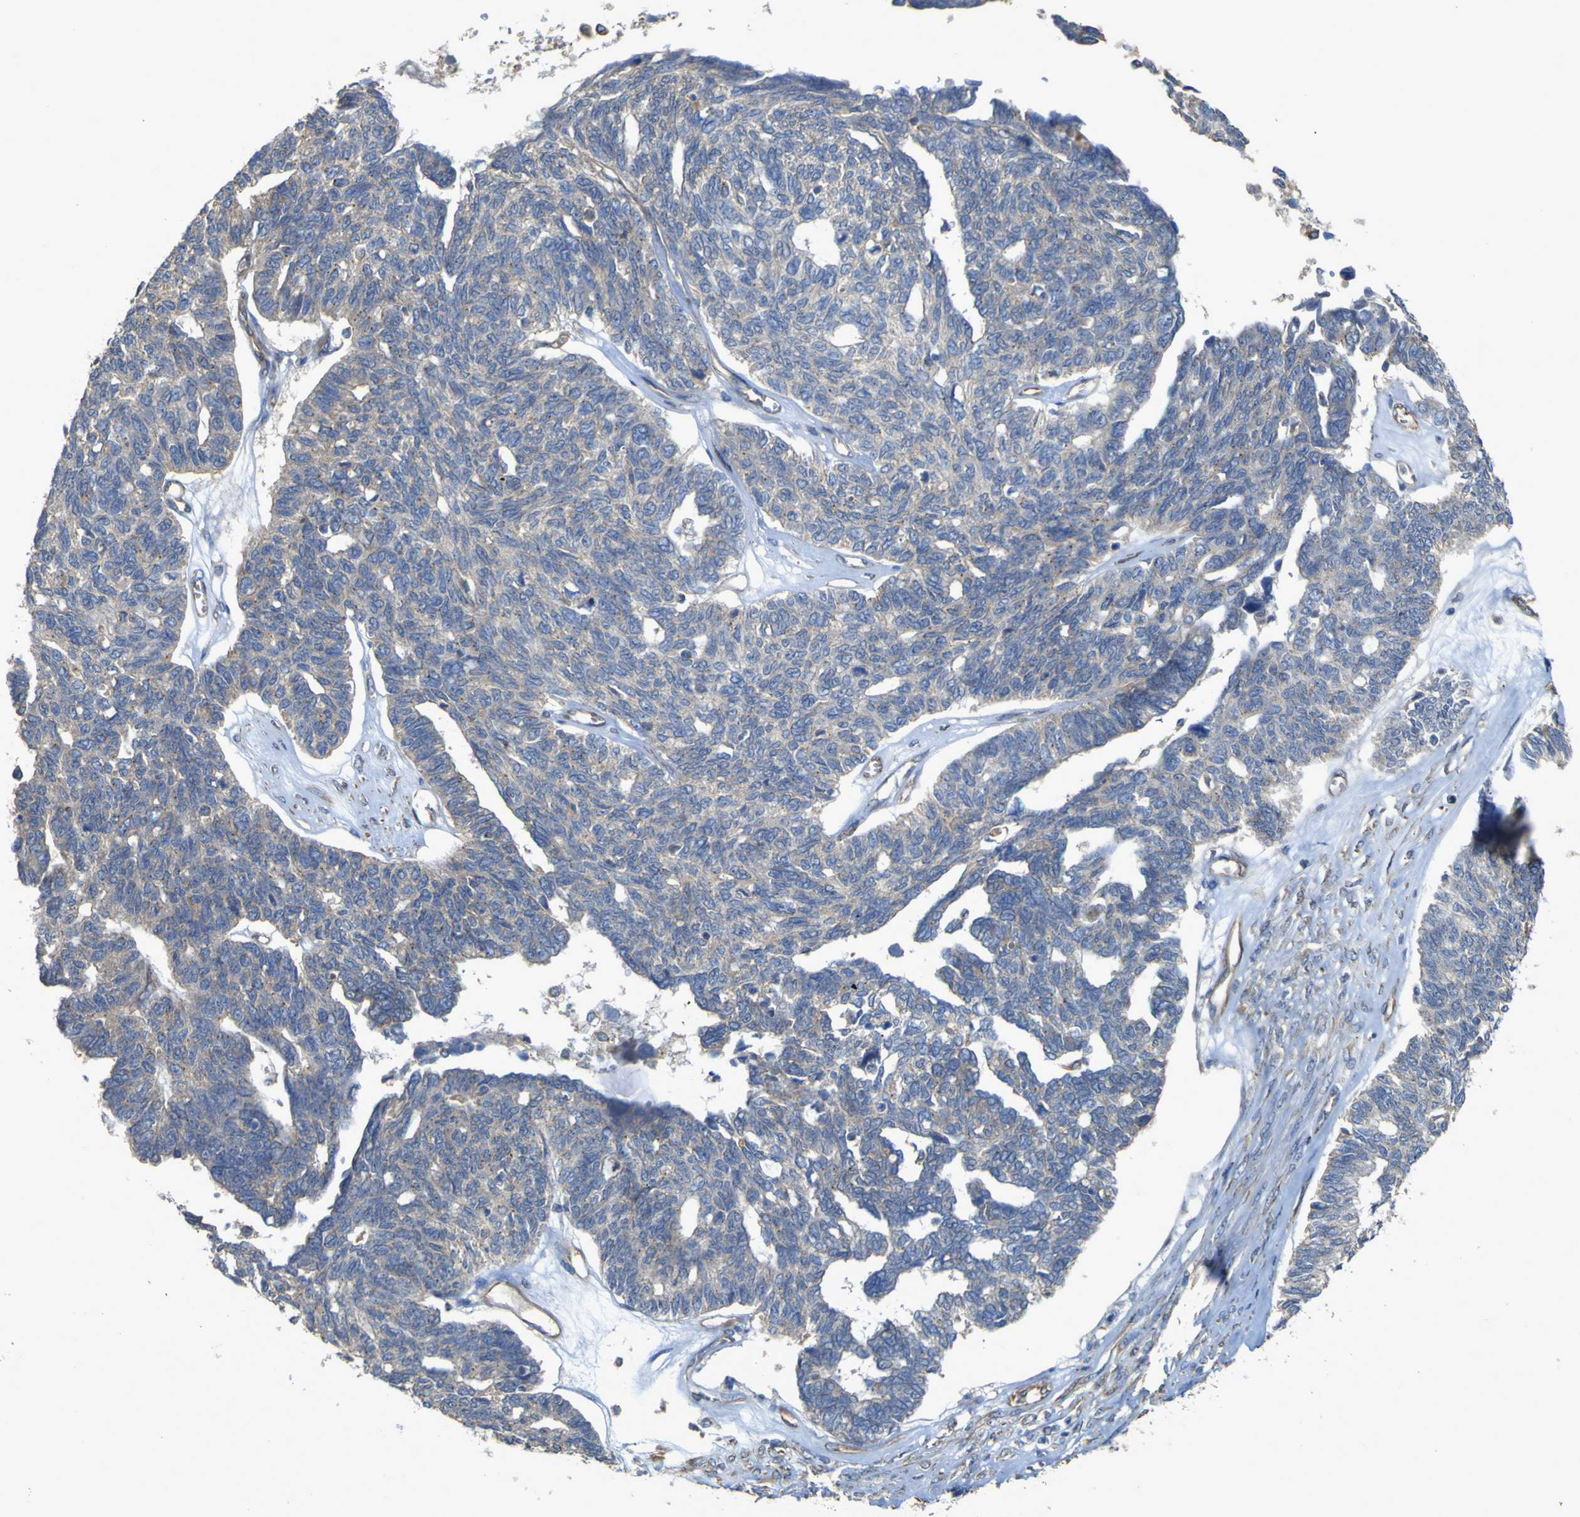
{"staining": {"intensity": "weak", "quantity": ">75%", "location": "cytoplasmic/membranous"}, "tissue": "ovarian cancer", "cell_type": "Tumor cells", "image_type": "cancer", "snomed": [{"axis": "morphology", "description": "Cystadenocarcinoma, serous, NOS"}, {"axis": "topography", "description": "Ovary"}], "caption": "Brown immunohistochemical staining in human ovarian cancer (serous cystadenocarcinoma) shows weak cytoplasmic/membranous staining in approximately >75% of tumor cells. Using DAB (3,3'-diaminobenzidine) (brown) and hematoxylin (blue) stains, captured at high magnification using brightfield microscopy.", "gene": "TNFSF15", "patient": {"sex": "female", "age": 79}}